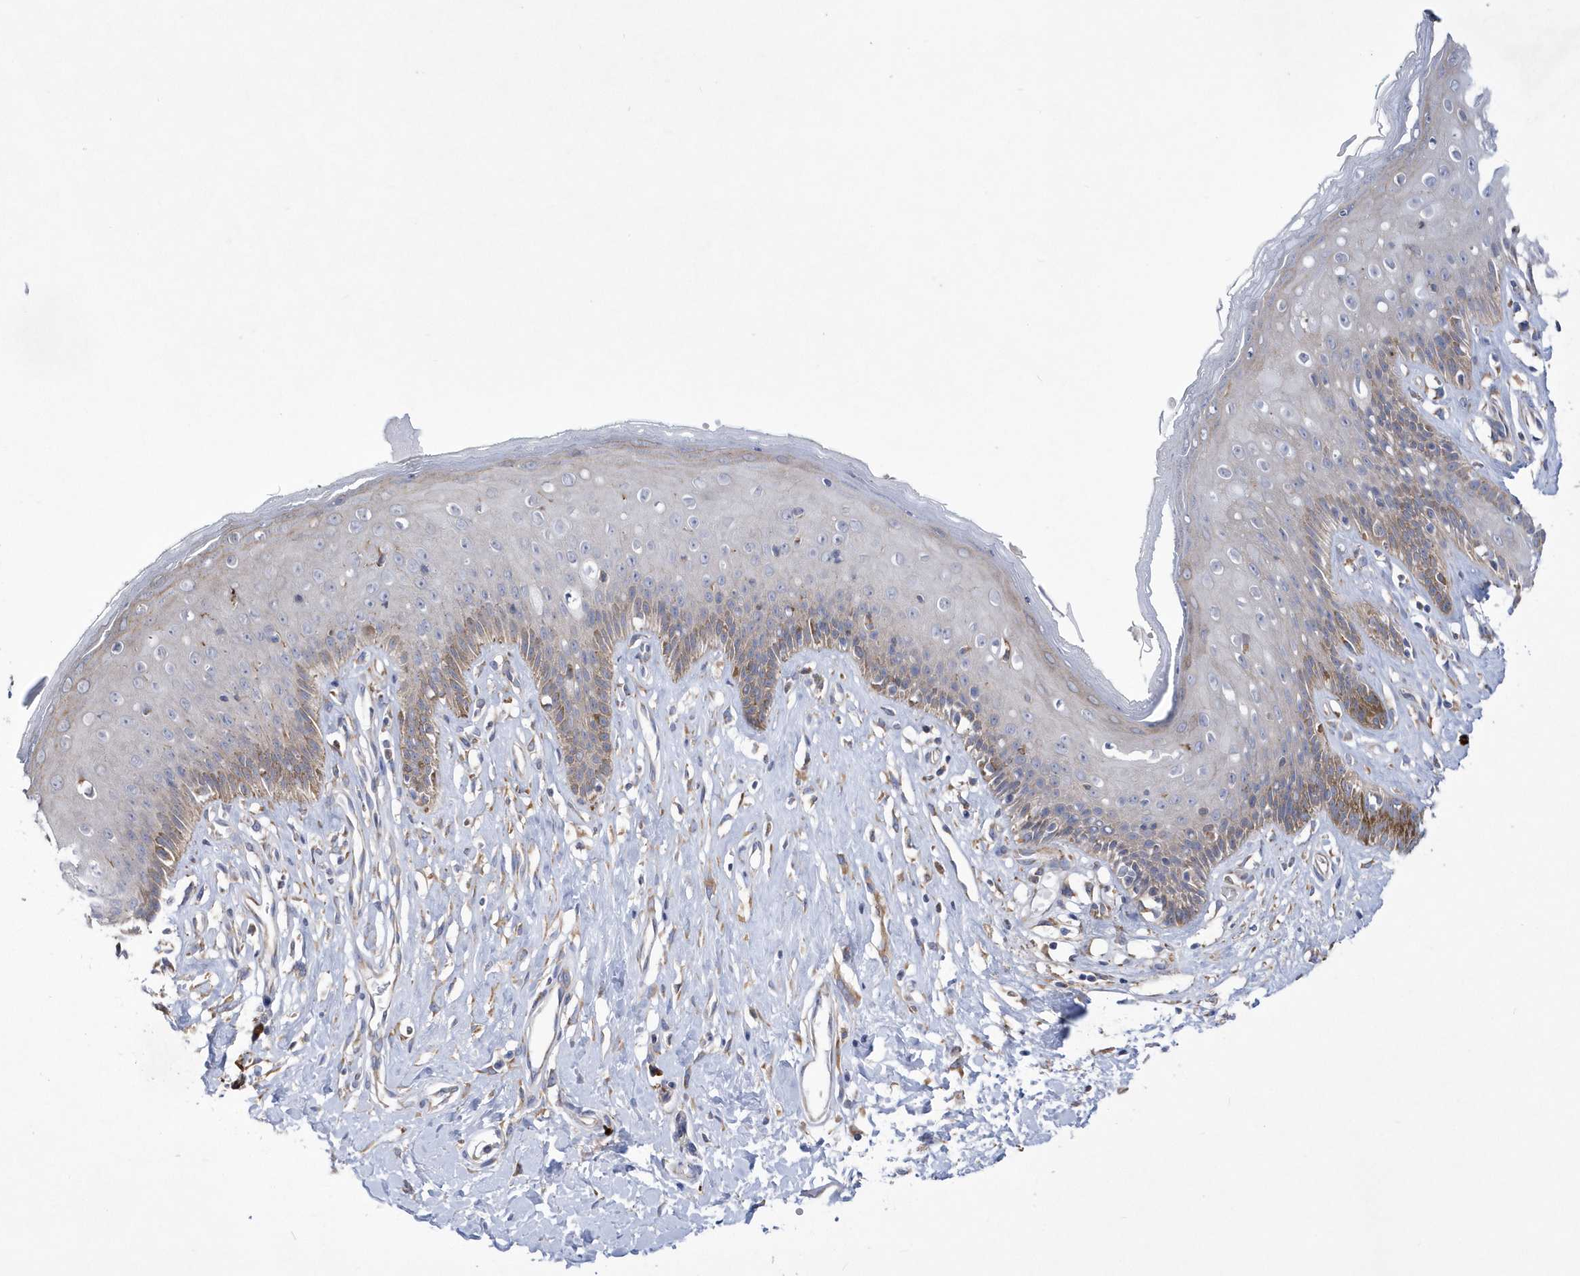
{"staining": {"intensity": "moderate", "quantity": "<25%", "location": "cytoplasmic/membranous"}, "tissue": "skin", "cell_type": "Epidermal cells", "image_type": "normal", "snomed": [{"axis": "morphology", "description": "Normal tissue, NOS"}, {"axis": "morphology", "description": "Squamous cell carcinoma, NOS"}, {"axis": "topography", "description": "Vulva"}], "caption": "Protein staining of benign skin demonstrates moderate cytoplasmic/membranous positivity in approximately <25% of epidermal cells.", "gene": "MED31", "patient": {"sex": "female", "age": 85}}